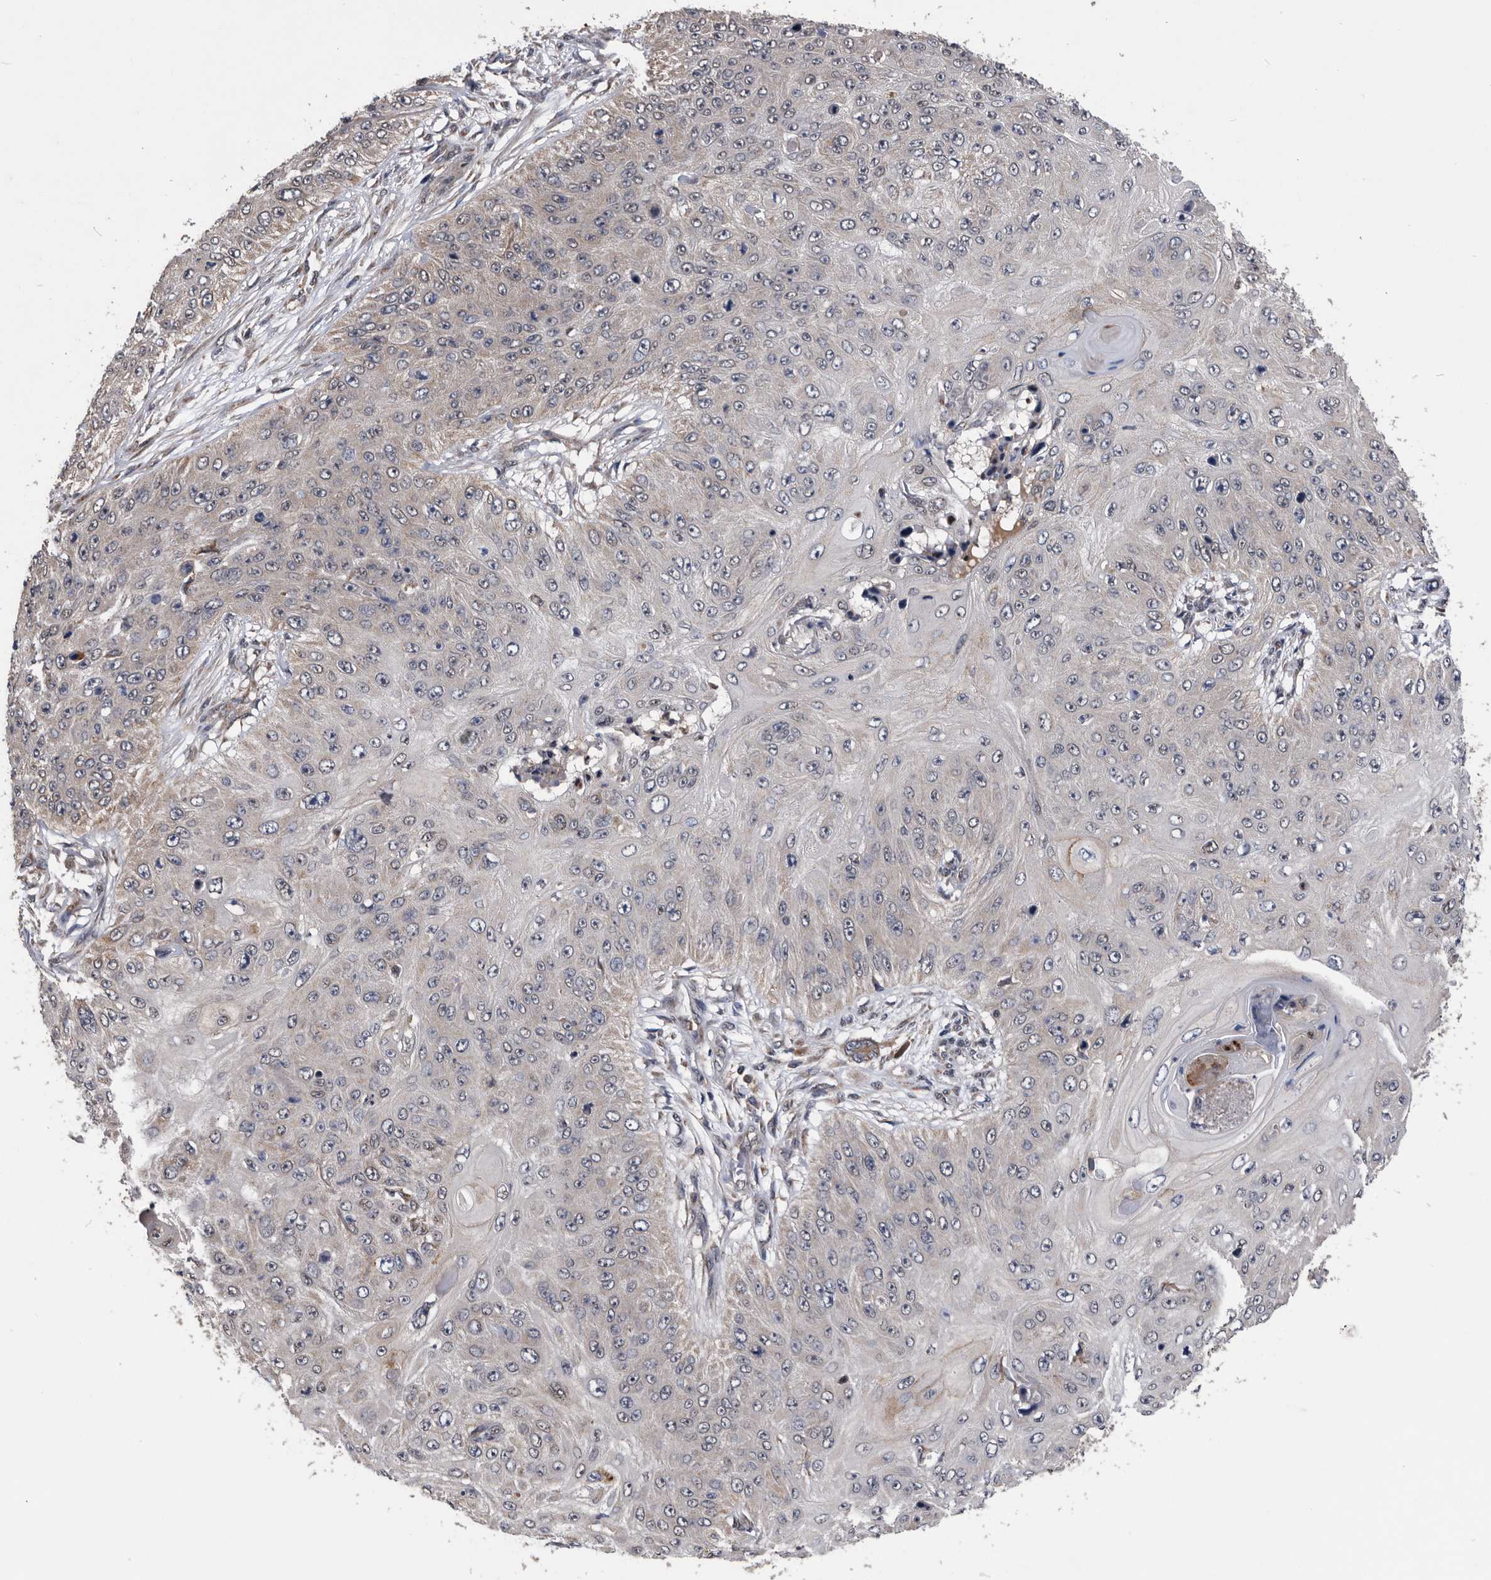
{"staining": {"intensity": "negative", "quantity": "none", "location": "none"}, "tissue": "skin cancer", "cell_type": "Tumor cells", "image_type": "cancer", "snomed": [{"axis": "morphology", "description": "Squamous cell carcinoma, NOS"}, {"axis": "topography", "description": "Skin"}], "caption": "Immunohistochemical staining of squamous cell carcinoma (skin) demonstrates no significant staining in tumor cells.", "gene": "NRBP1", "patient": {"sex": "female", "age": 80}}